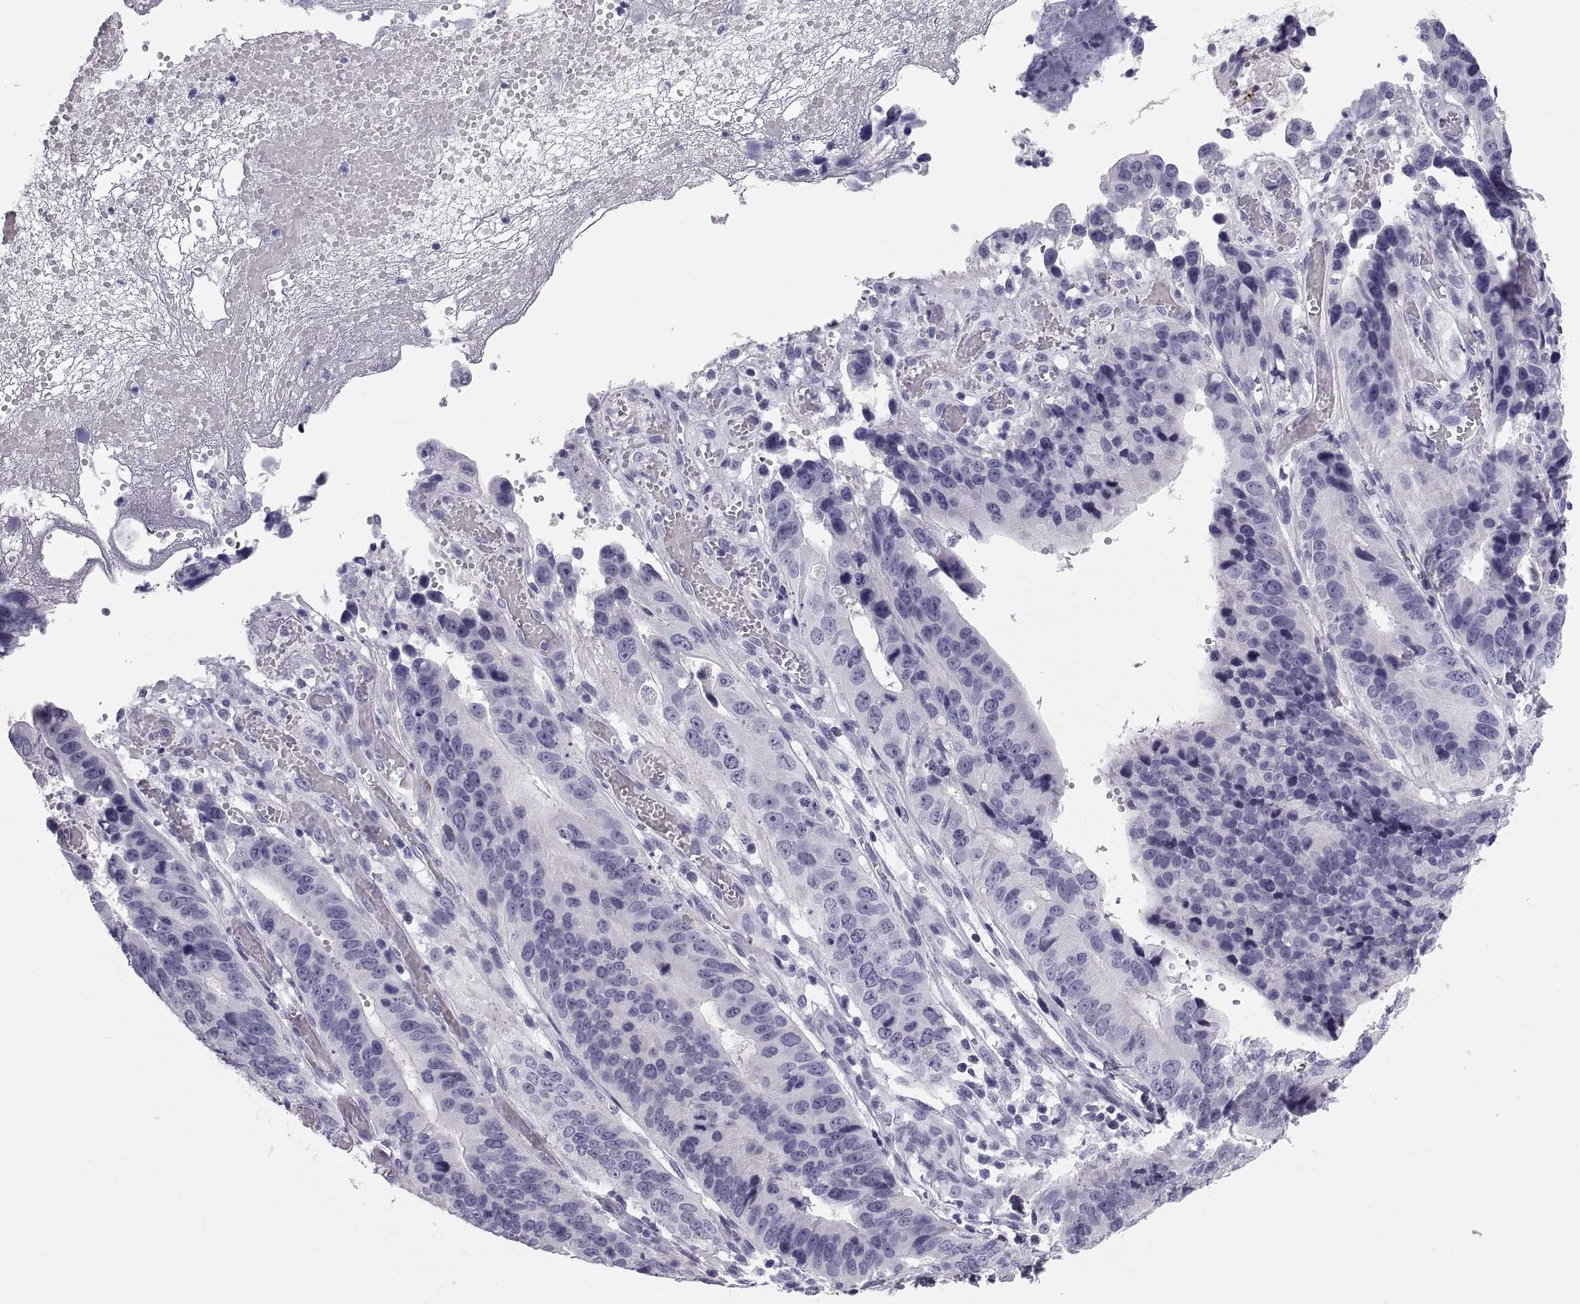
{"staining": {"intensity": "negative", "quantity": "none", "location": "none"}, "tissue": "stomach cancer", "cell_type": "Tumor cells", "image_type": "cancer", "snomed": [{"axis": "morphology", "description": "Adenocarcinoma, NOS"}, {"axis": "topography", "description": "Stomach"}], "caption": "DAB immunohistochemical staining of human stomach cancer demonstrates no significant expression in tumor cells.", "gene": "DEFB129", "patient": {"sex": "male", "age": 84}}